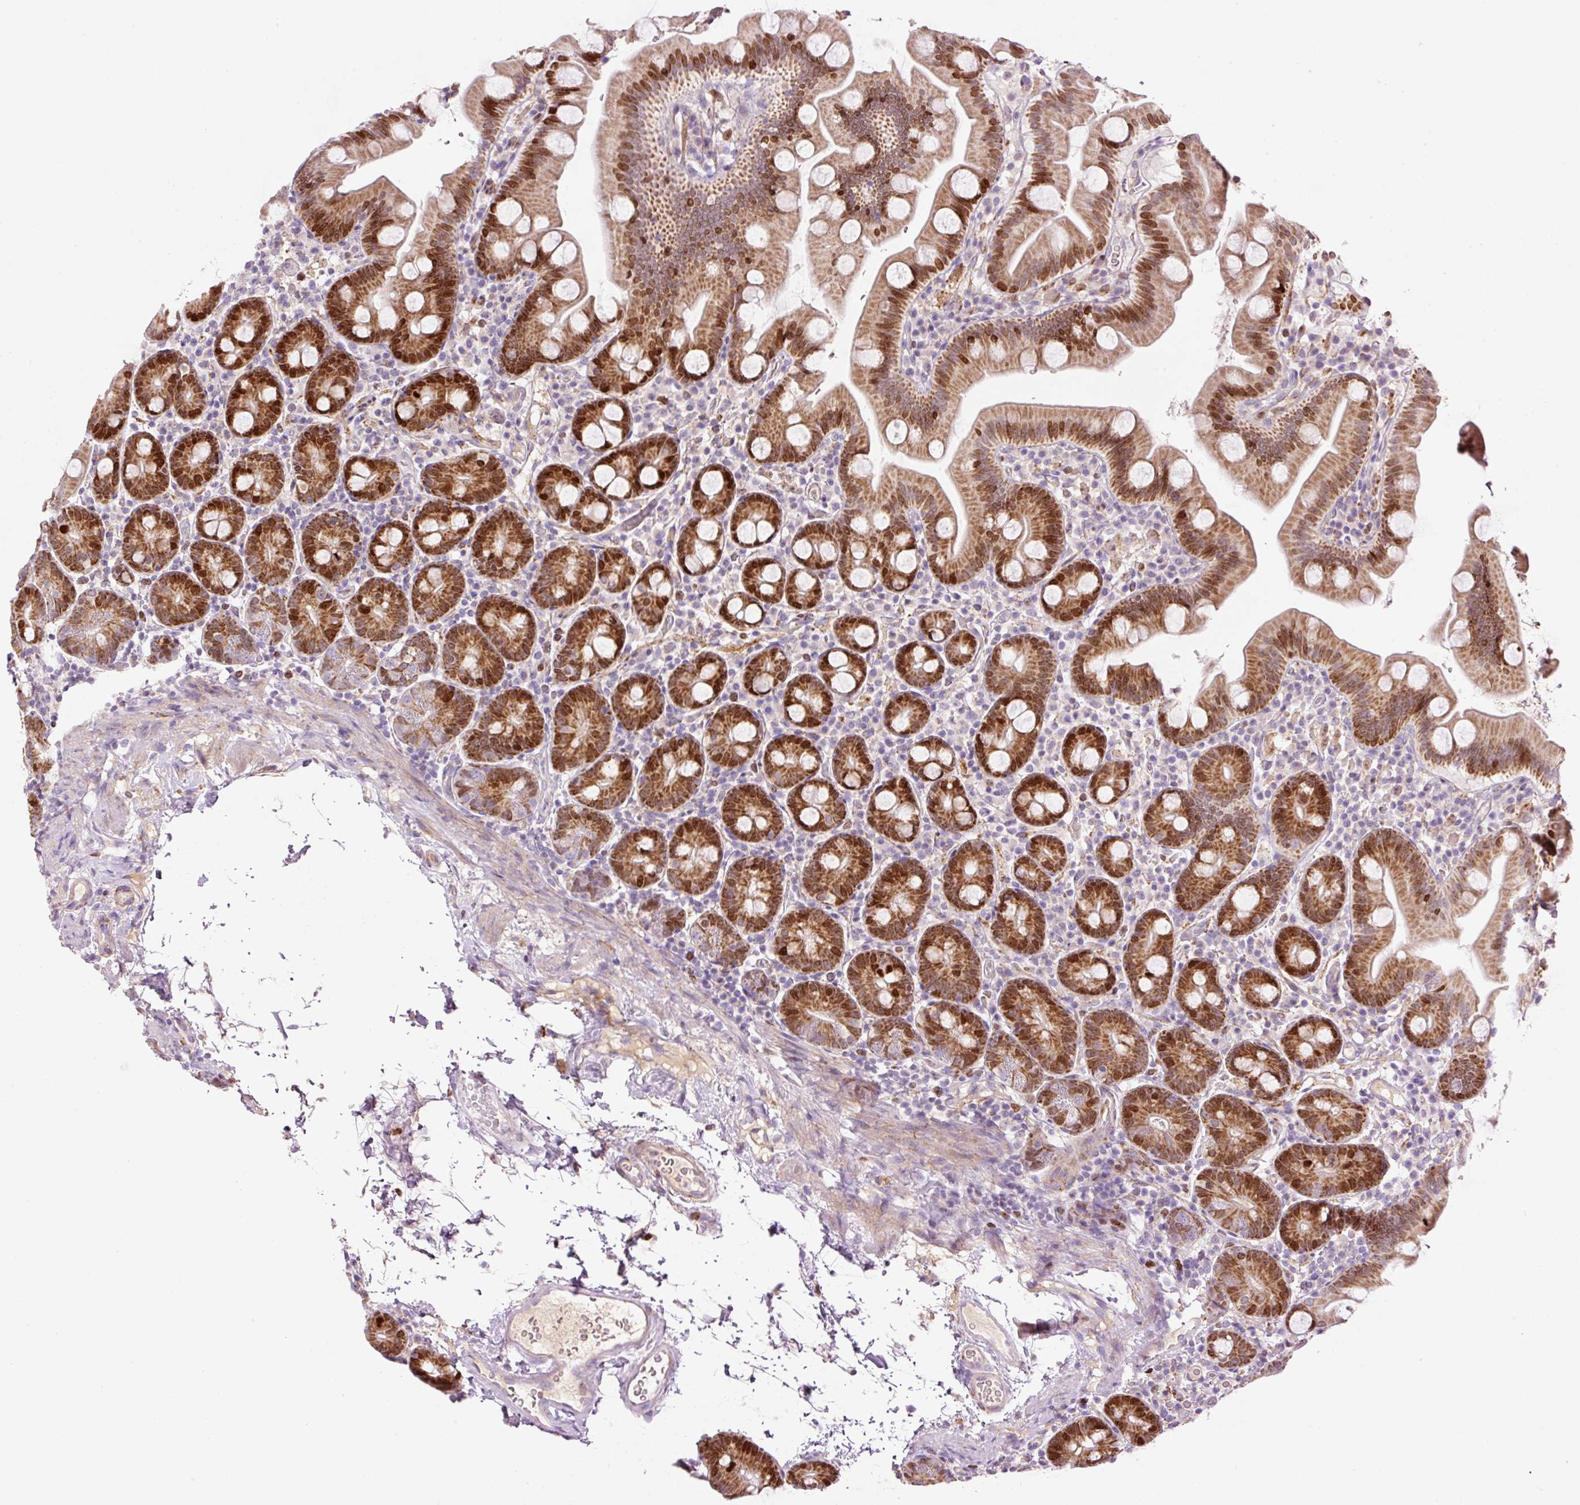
{"staining": {"intensity": "strong", "quantity": ">75%", "location": "cytoplasmic/membranous,nuclear"}, "tissue": "small intestine", "cell_type": "Glandular cells", "image_type": "normal", "snomed": [{"axis": "morphology", "description": "Normal tissue, NOS"}, {"axis": "topography", "description": "Small intestine"}], "caption": "An IHC histopathology image of benign tissue is shown. Protein staining in brown labels strong cytoplasmic/membranous,nuclear positivity in small intestine within glandular cells.", "gene": "TMEM8B", "patient": {"sex": "female", "age": 68}}